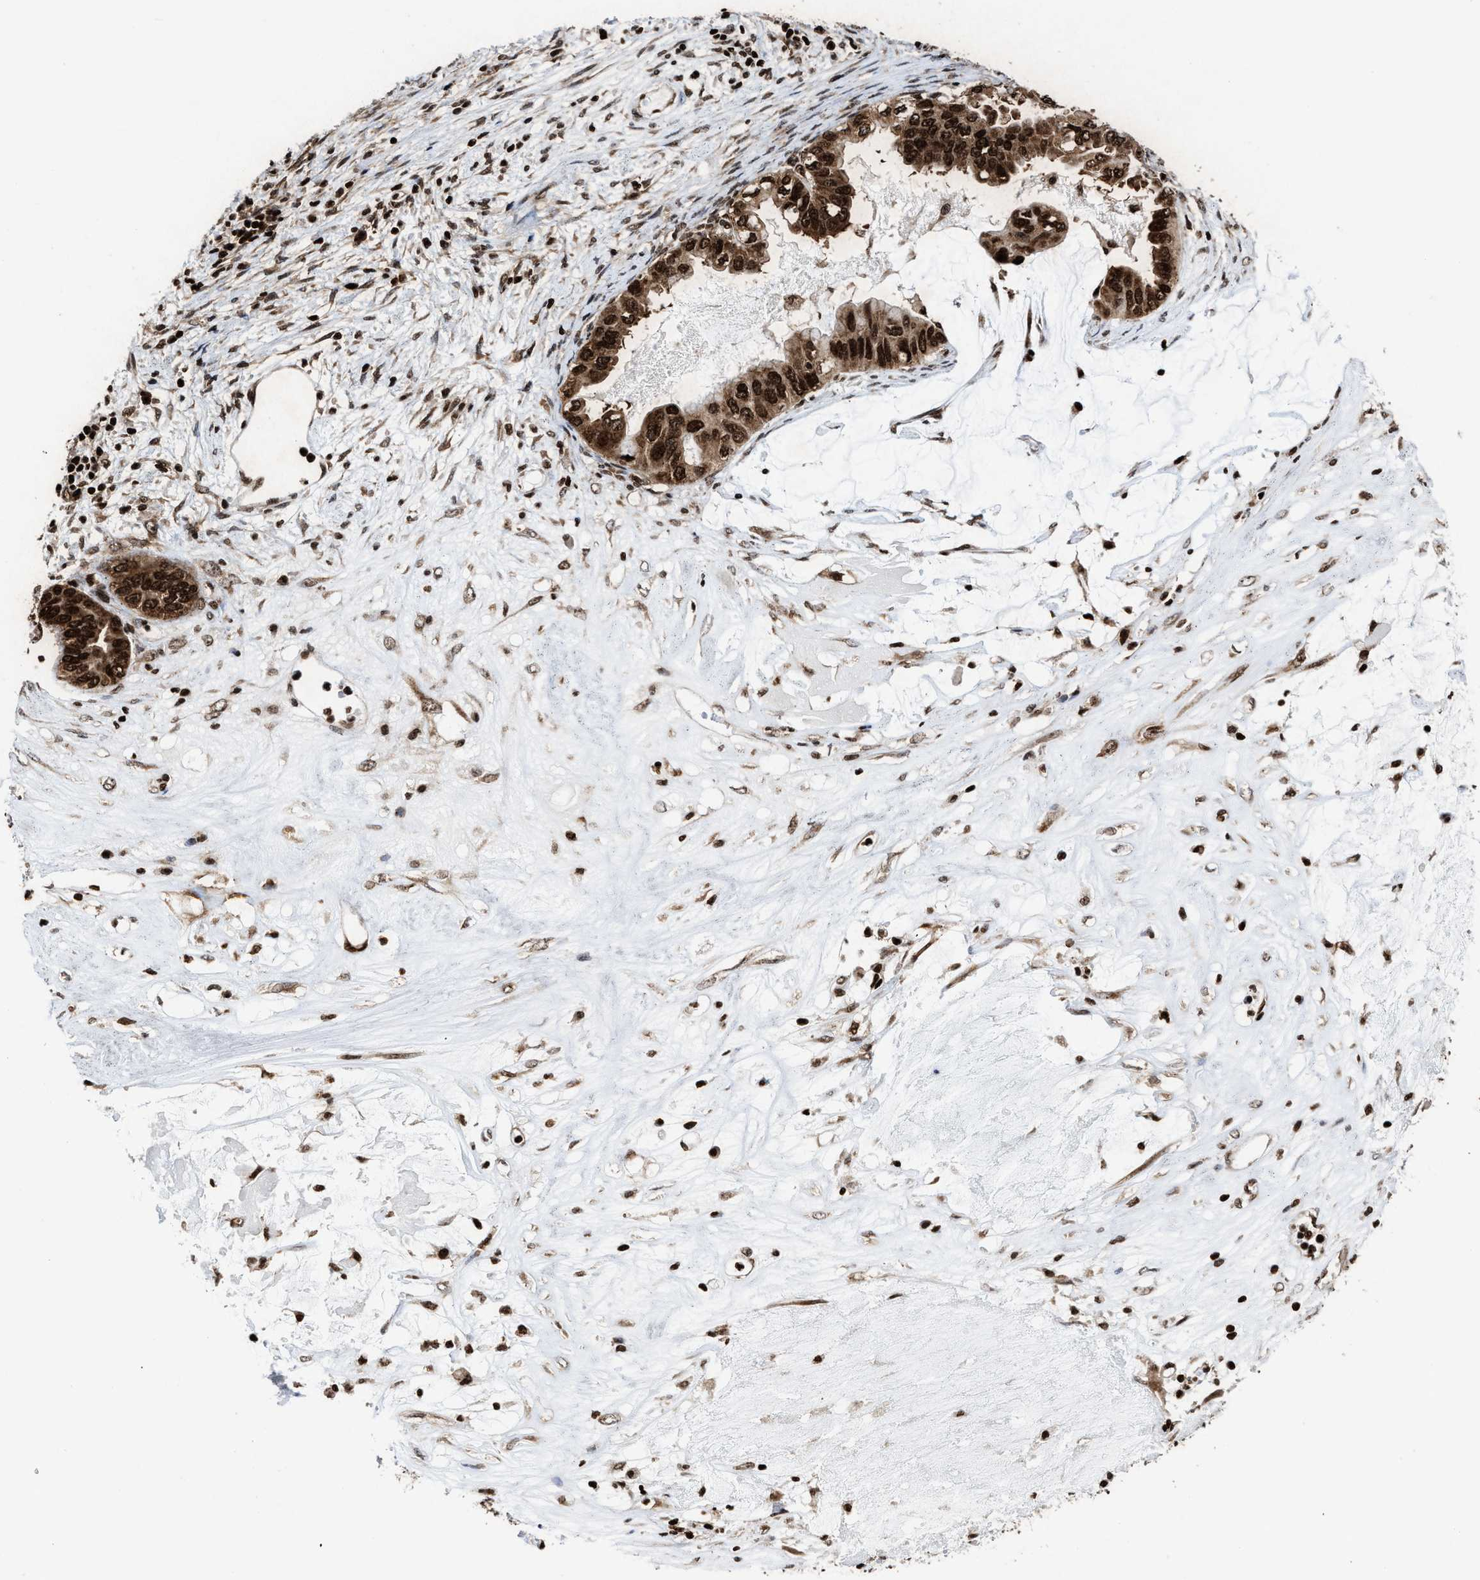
{"staining": {"intensity": "strong", "quantity": ">75%", "location": "cytoplasmic/membranous,nuclear"}, "tissue": "ovarian cancer", "cell_type": "Tumor cells", "image_type": "cancer", "snomed": [{"axis": "morphology", "description": "Cystadenocarcinoma, mucinous, NOS"}, {"axis": "topography", "description": "Ovary"}], "caption": "Protein analysis of mucinous cystadenocarcinoma (ovarian) tissue reveals strong cytoplasmic/membranous and nuclear staining in about >75% of tumor cells.", "gene": "ALYREF", "patient": {"sex": "female", "age": 80}}